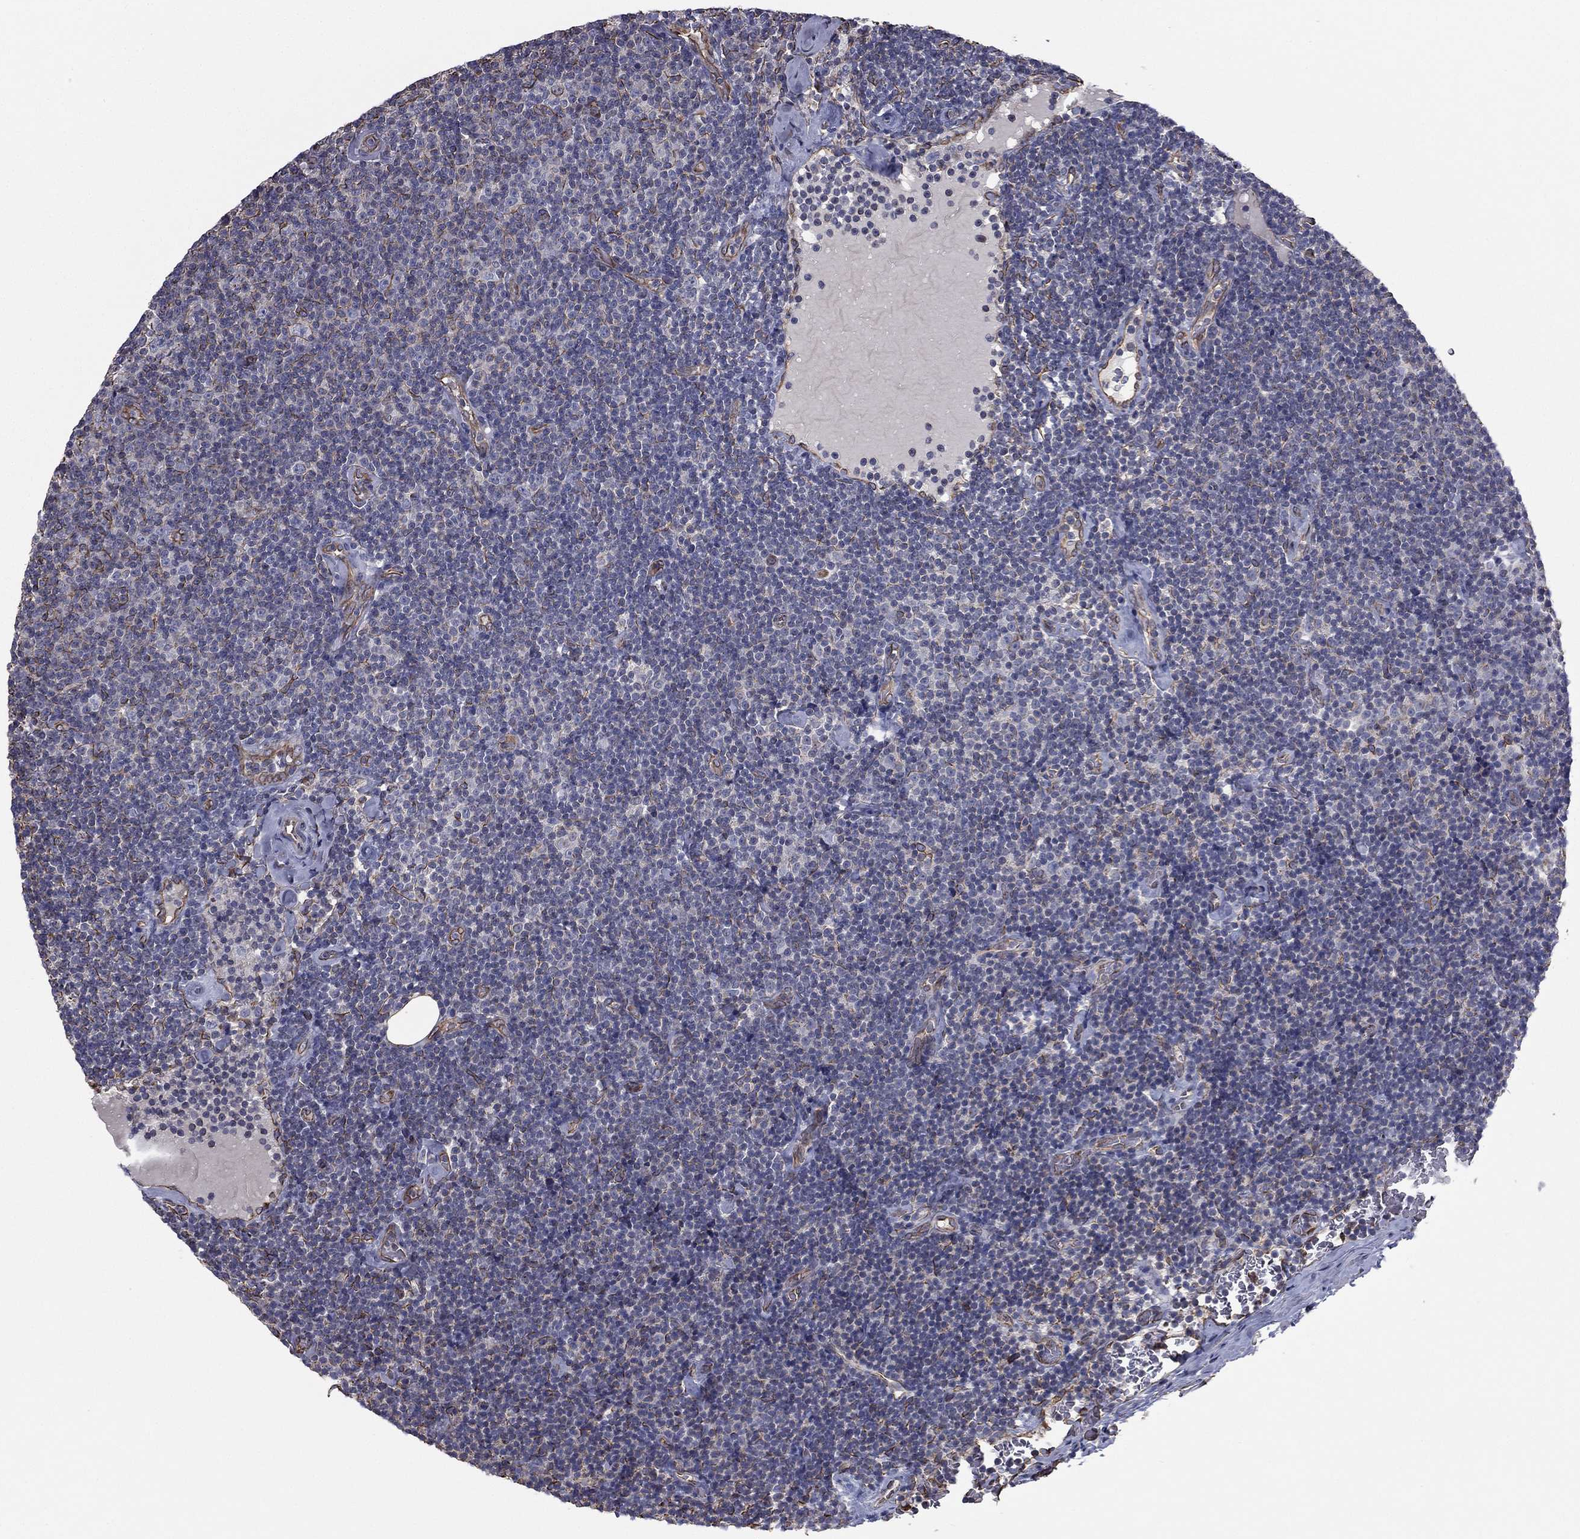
{"staining": {"intensity": "negative", "quantity": "none", "location": "none"}, "tissue": "lymphoma", "cell_type": "Tumor cells", "image_type": "cancer", "snomed": [{"axis": "morphology", "description": "Malignant lymphoma, non-Hodgkin's type, Low grade"}, {"axis": "topography", "description": "Lymph node"}], "caption": "This is an immunohistochemistry photomicrograph of lymphoma. There is no positivity in tumor cells.", "gene": "SCUBE1", "patient": {"sex": "male", "age": 81}}